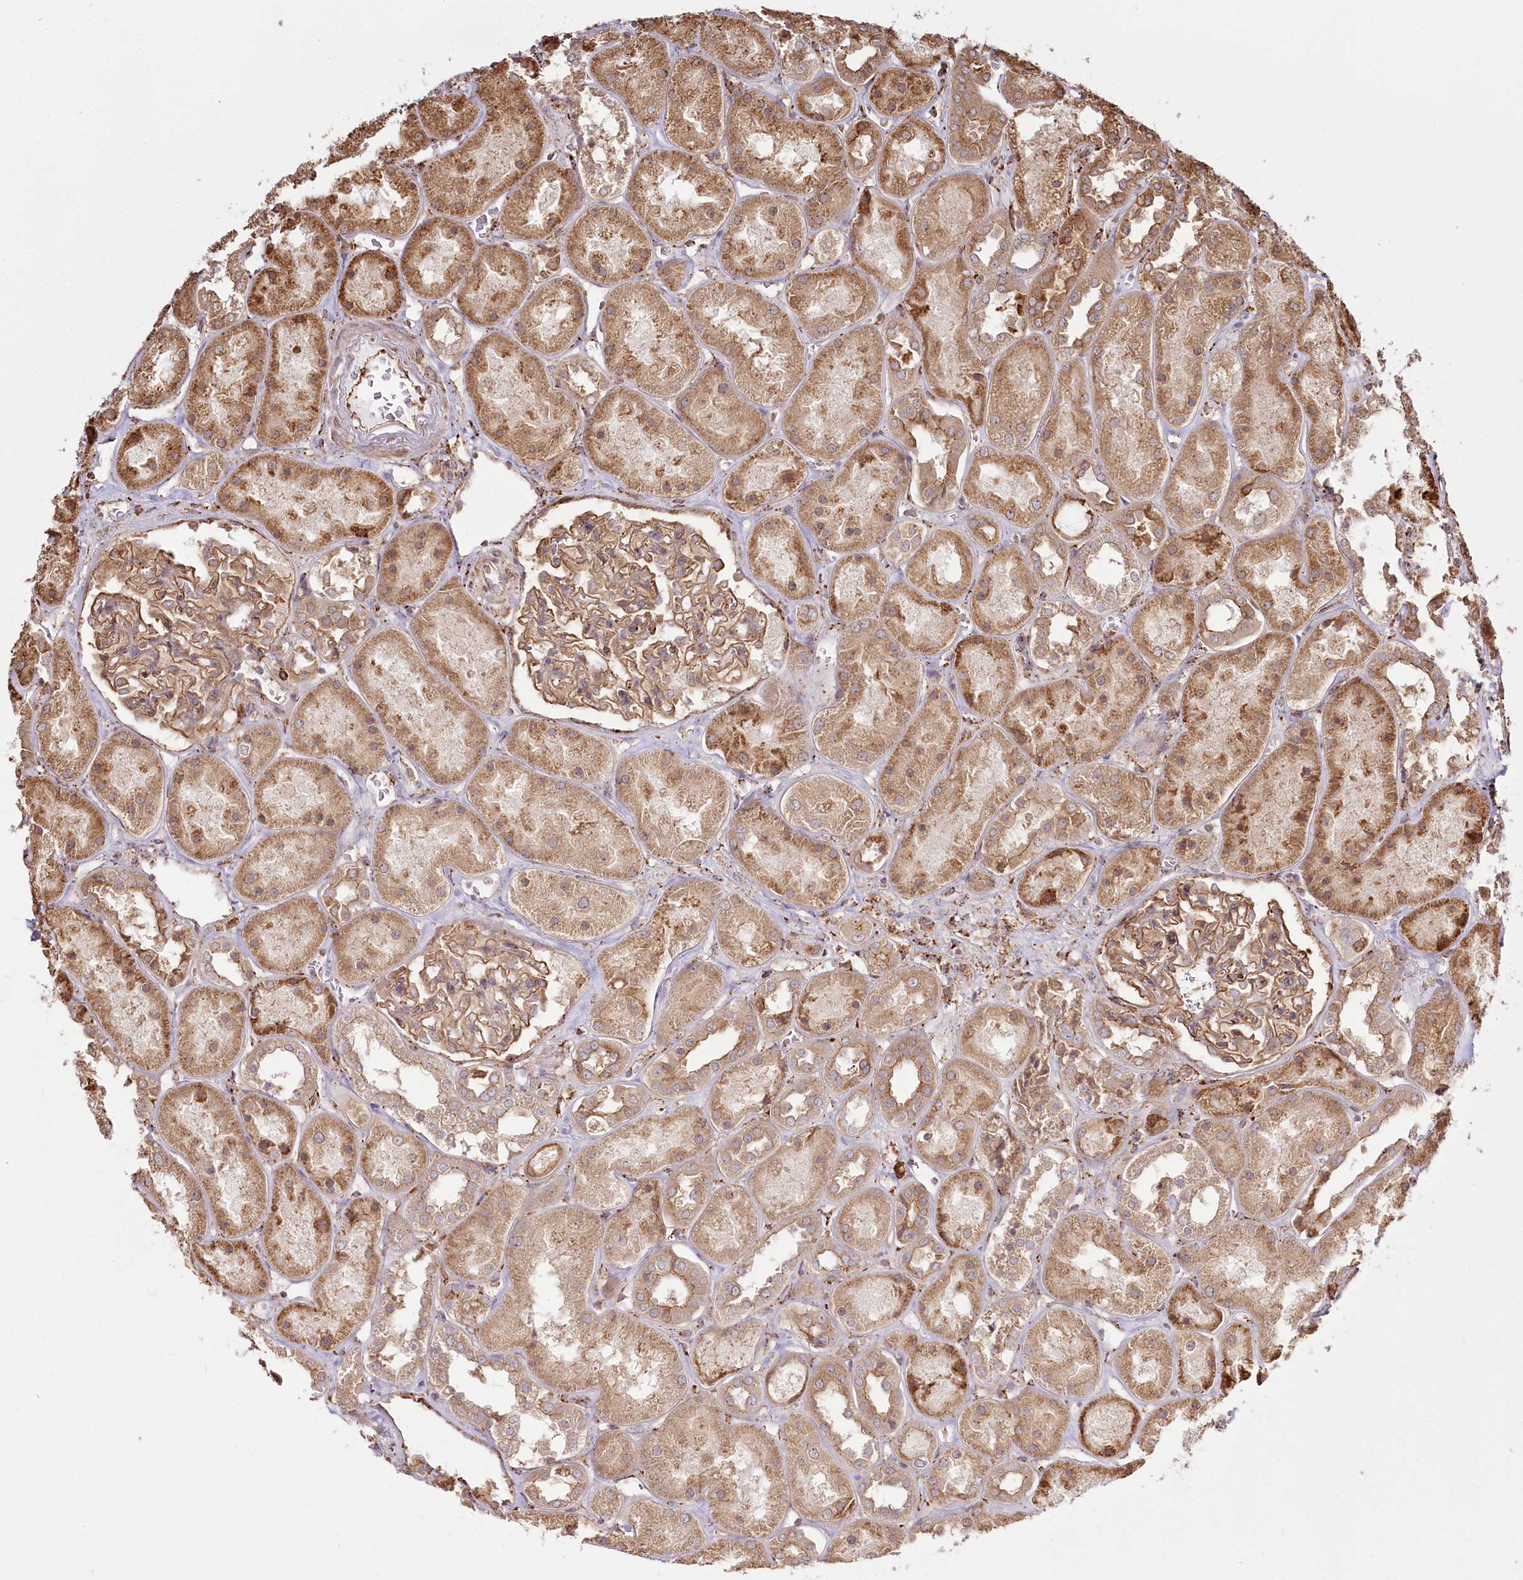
{"staining": {"intensity": "moderate", "quantity": "25%-75%", "location": "cytoplasmic/membranous"}, "tissue": "kidney", "cell_type": "Cells in glomeruli", "image_type": "normal", "snomed": [{"axis": "morphology", "description": "Normal tissue, NOS"}, {"axis": "topography", "description": "Kidney"}], "caption": "This histopathology image demonstrates IHC staining of unremarkable human kidney, with medium moderate cytoplasmic/membranous expression in approximately 25%-75% of cells in glomeruli.", "gene": "FAM13A", "patient": {"sex": "male", "age": 70}}